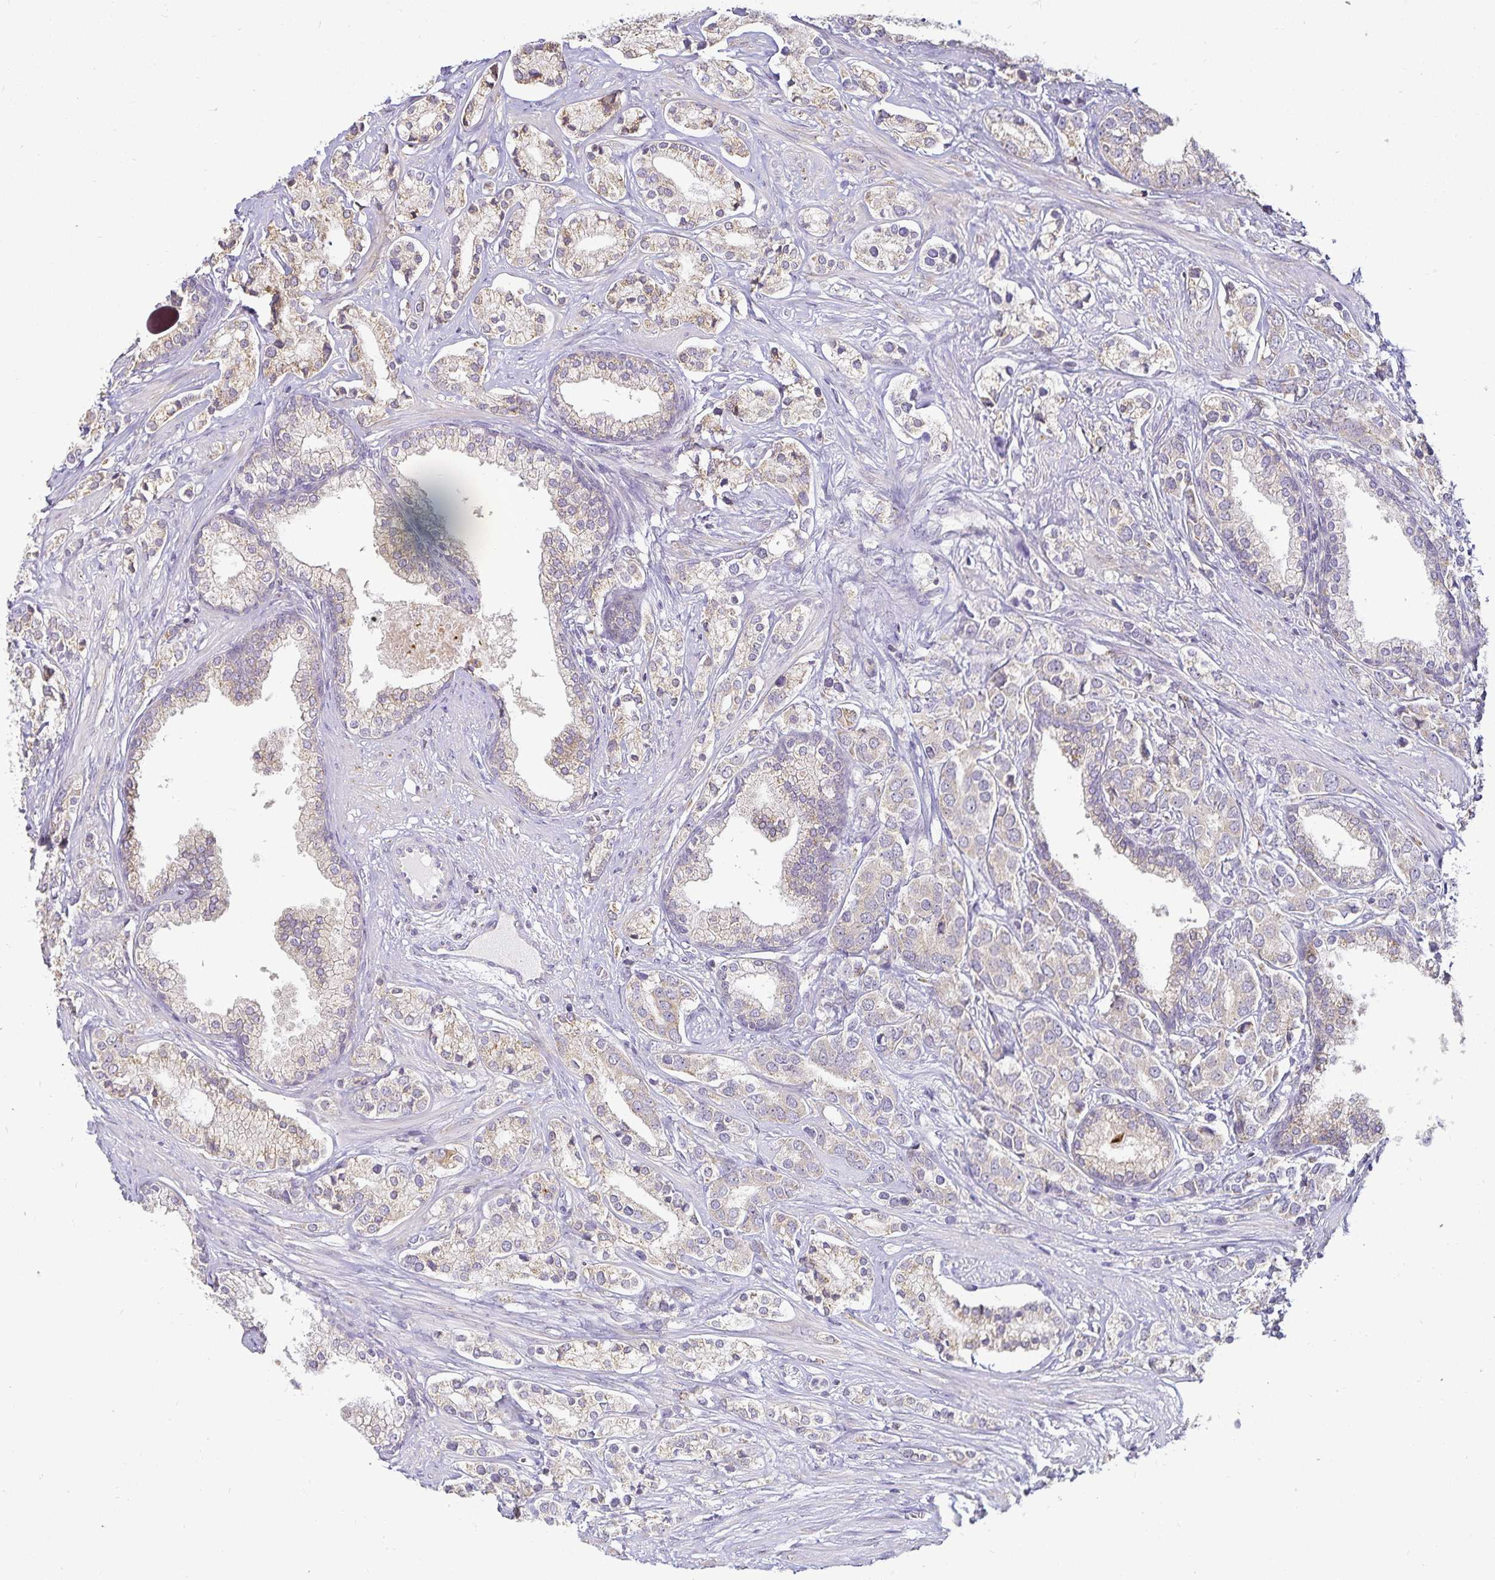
{"staining": {"intensity": "weak", "quantity": "25%-75%", "location": "cytoplasmic/membranous"}, "tissue": "prostate cancer", "cell_type": "Tumor cells", "image_type": "cancer", "snomed": [{"axis": "morphology", "description": "Adenocarcinoma, High grade"}, {"axis": "topography", "description": "Prostate"}], "caption": "A low amount of weak cytoplasmic/membranous positivity is seen in approximately 25%-75% of tumor cells in prostate cancer tissue.", "gene": "GP2", "patient": {"sex": "male", "age": 58}}